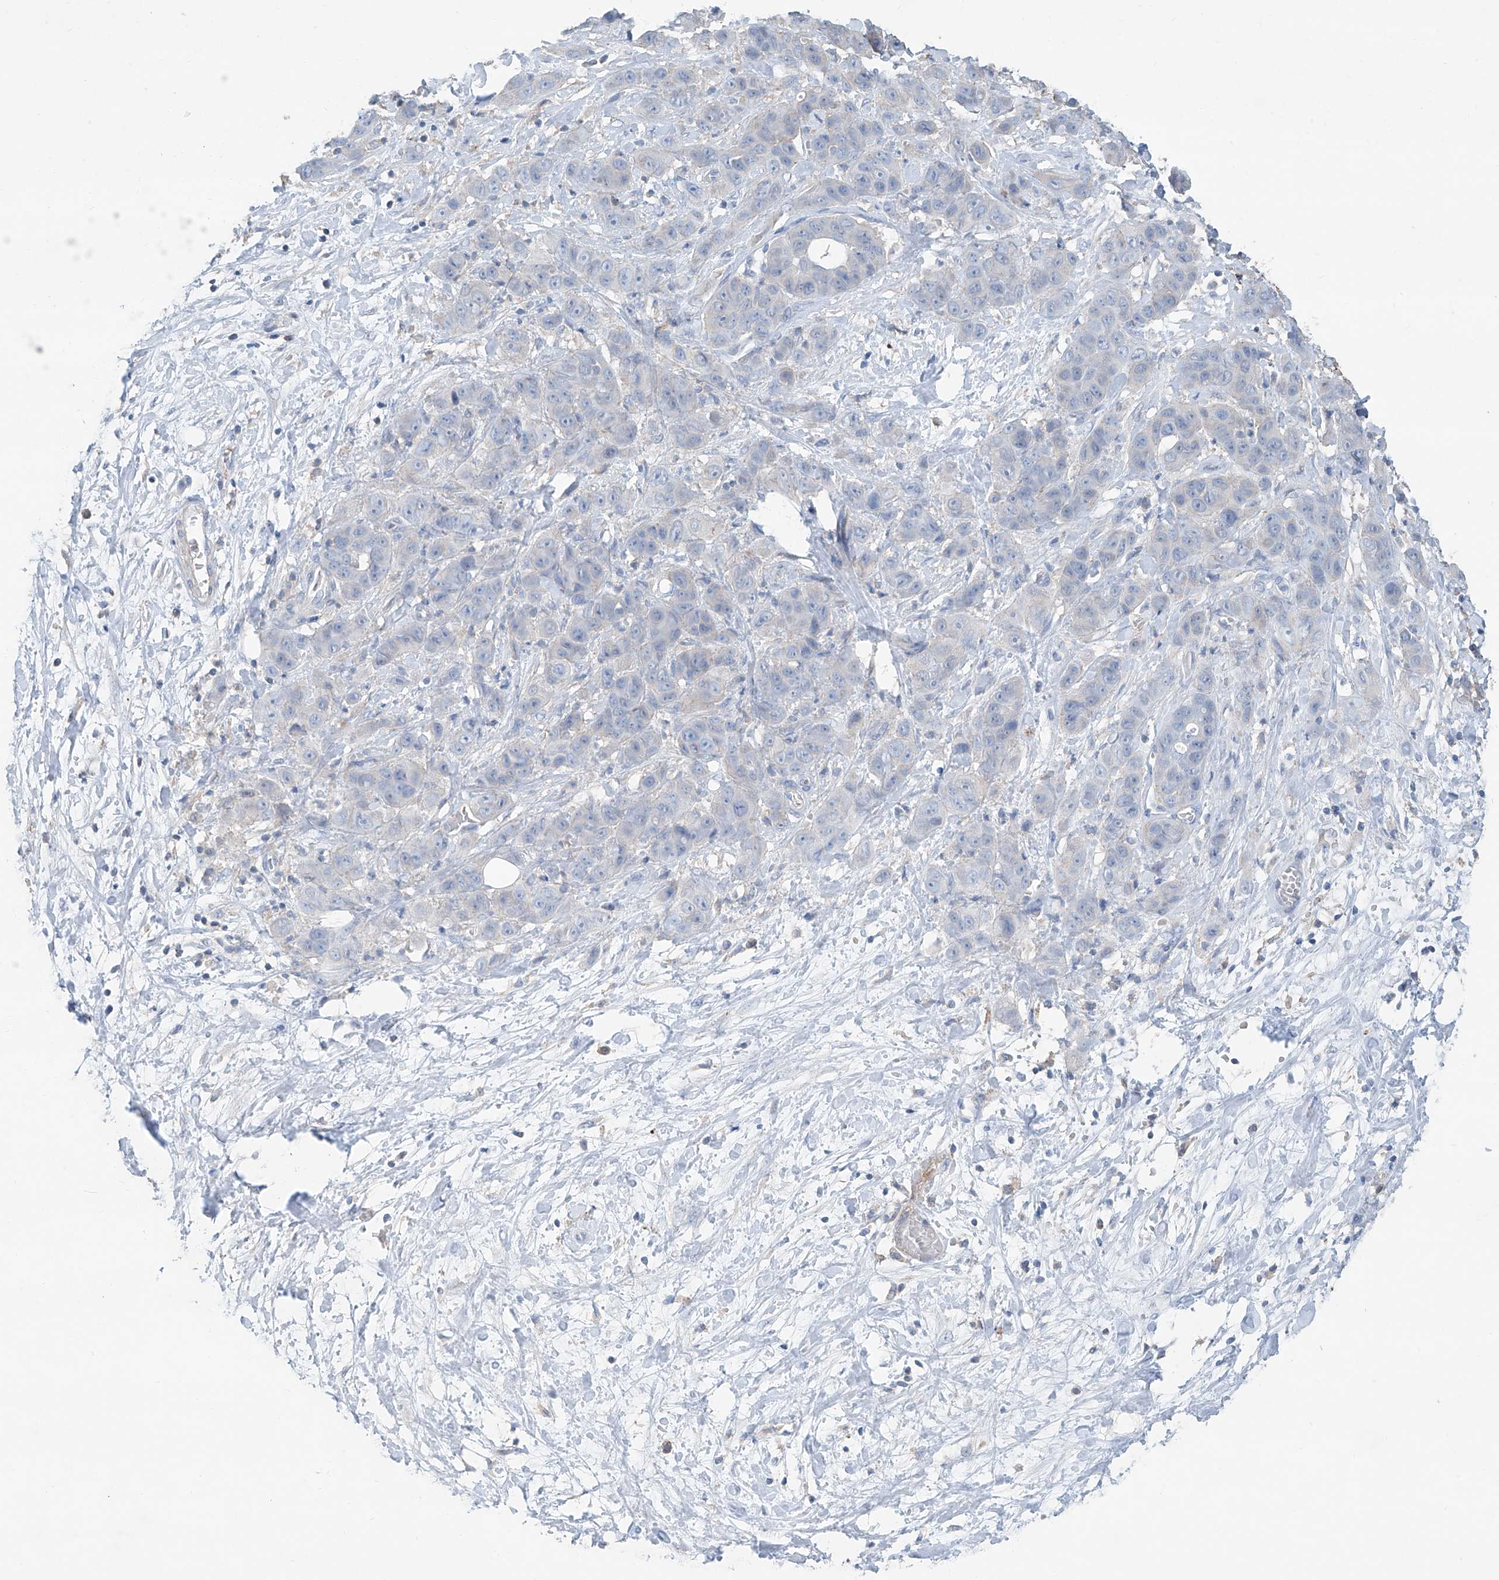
{"staining": {"intensity": "weak", "quantity": "<25%", "location": "cytoplasmic/membranous,nuclear"}, "tissue": "liver cancer", "cell_type": "Tumor cells", "image_type": "cancer", "snomed": [{"axis": "morphology", "description": "Cholangiocarcinoma"}, {"axis": "topography", "description": "Liver"}], "caption": "IHC photomicrograph of human cholangiocarcinoma (liver) stained for a protein (brown), which displays no staining in tumor cells. (Stains: DAB (3,3'-diaminobenzidine) immunohistochemistry (IHC) with hematoxylin counter stain, Microscopy: brightfield microscopy at high magnification).", "gene": "ANKRD34A", "patient": {"sex": "female", "age": 52}}